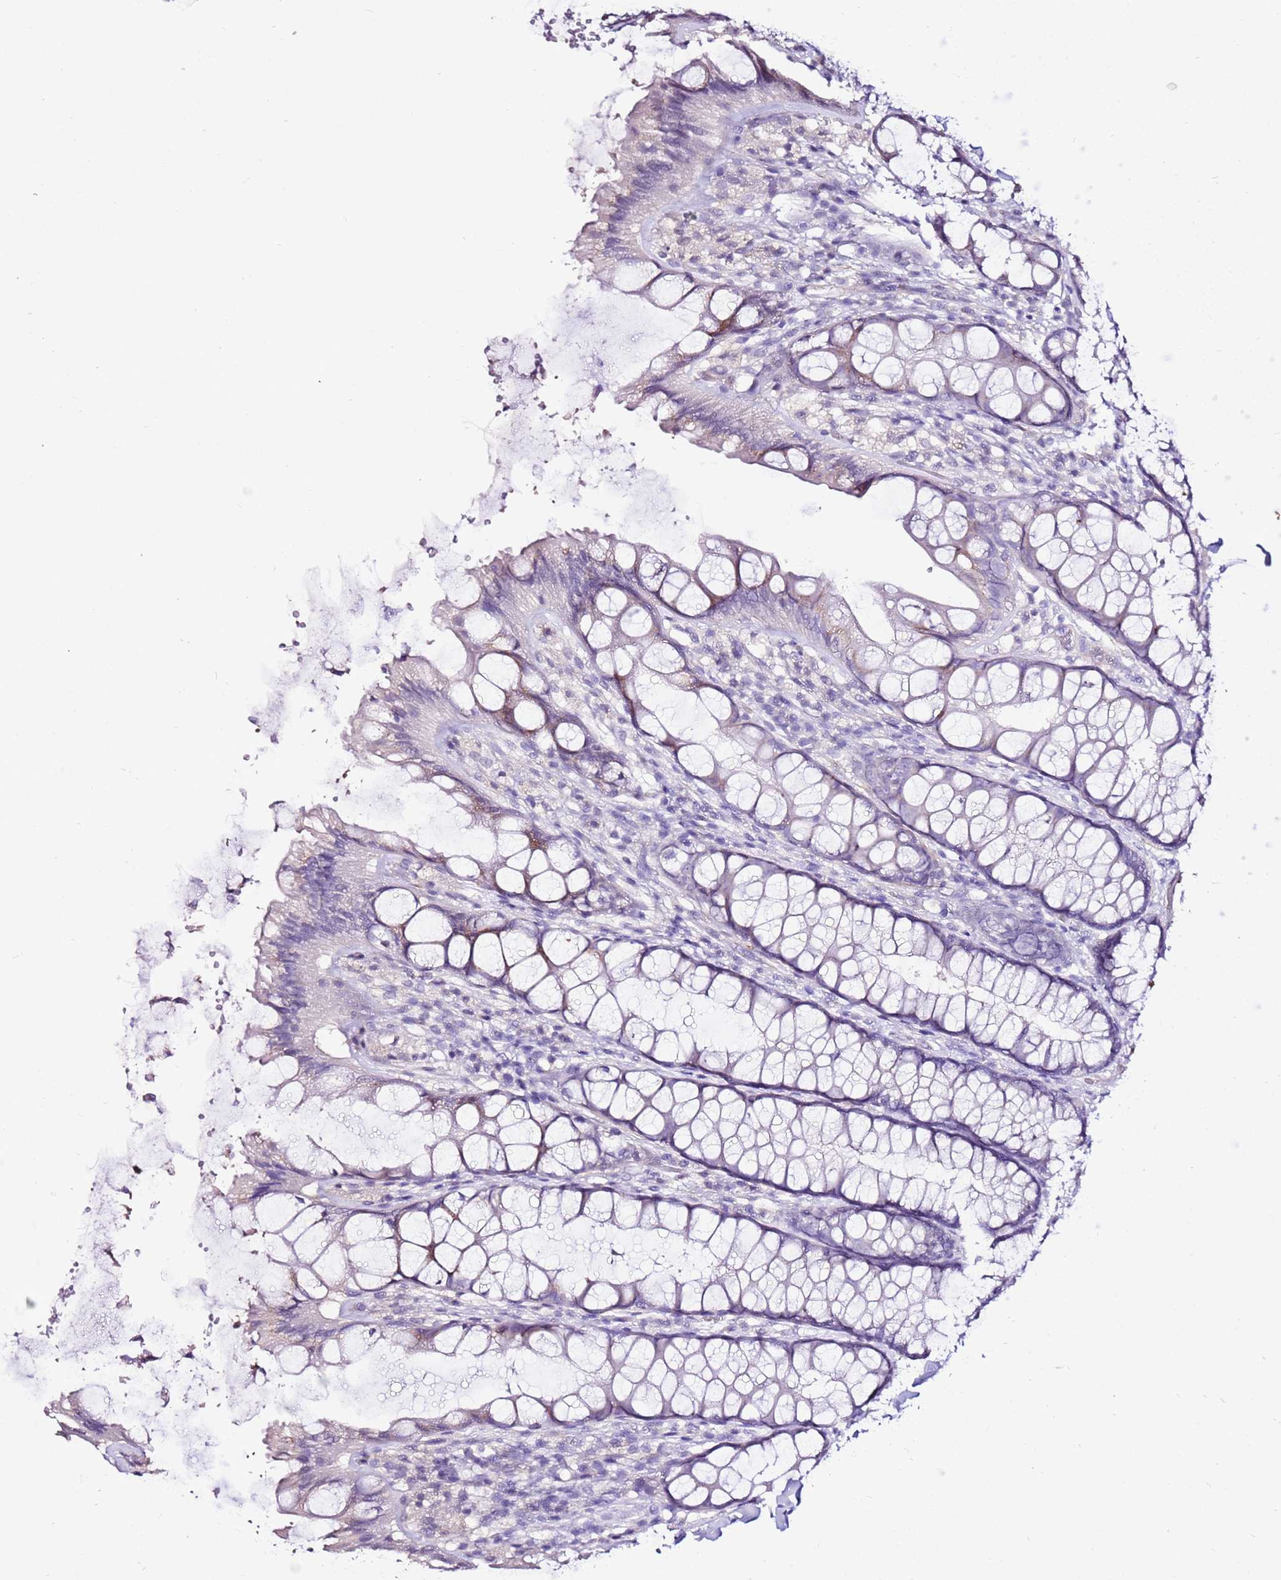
{"staining": {"intensity": "negative", "quantity": "none", "location": "none"}, "tissue": "colon", "cell_type": "Glandular cells", "image_type": "normal", "snomed": [{"axis": "morphology", "description": "Normal tissue, NOS"}, {"axis": "topography", "description": "Colon"}], "caption": "This photomicrograph is of normal colon stained with immunohistochemistry (IHC) to label a protein in brown with the nuclei are counter-stained blue. There is no positivity in glandular cells. (DAB immunohistochemistry with hematoxylin counter stain).", "gene": "ART5", "patient": {"sex": "male", "age": 47}}